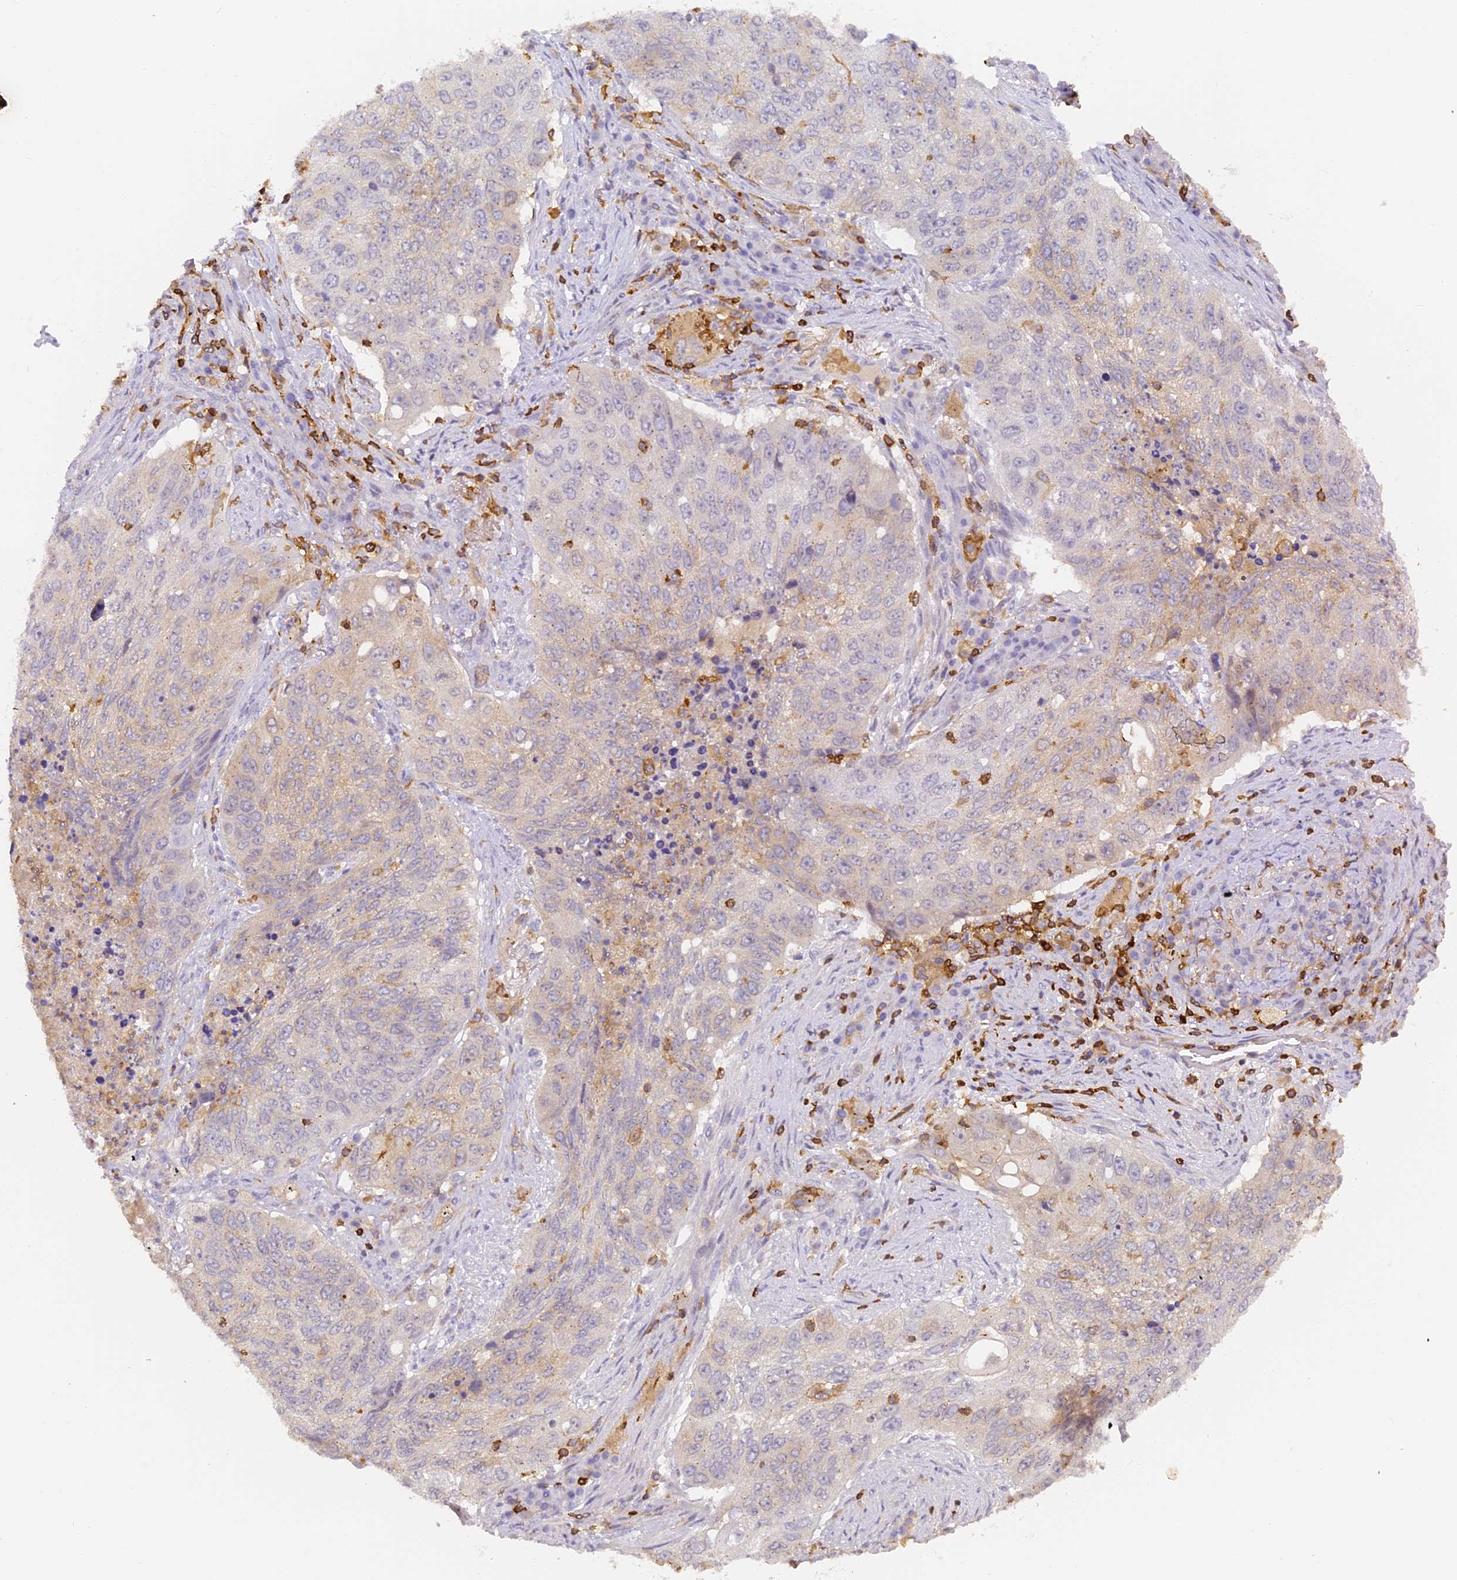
{"staining": {"intensity": "weak", "quantity": "<25%", "location": "cytoplasmic/membranous"}, "tissue": "lung cancer", "cell_type": "Tumor cells", "image_type": "cancer", "snomed": [{"axis": "morphology", "description": "Squamous cell carcinoma, NOS"}, {"axis": "topography", "description": "Lung"}], "caption": "High power microscopy photomicrograph of an immunohistochemistry photomicrograph of lung squamous cell carcinoma, revealing no significant staining in tumor cells.", "gene": "FYB1", "patient": {"sex": "female", "age": 63}}